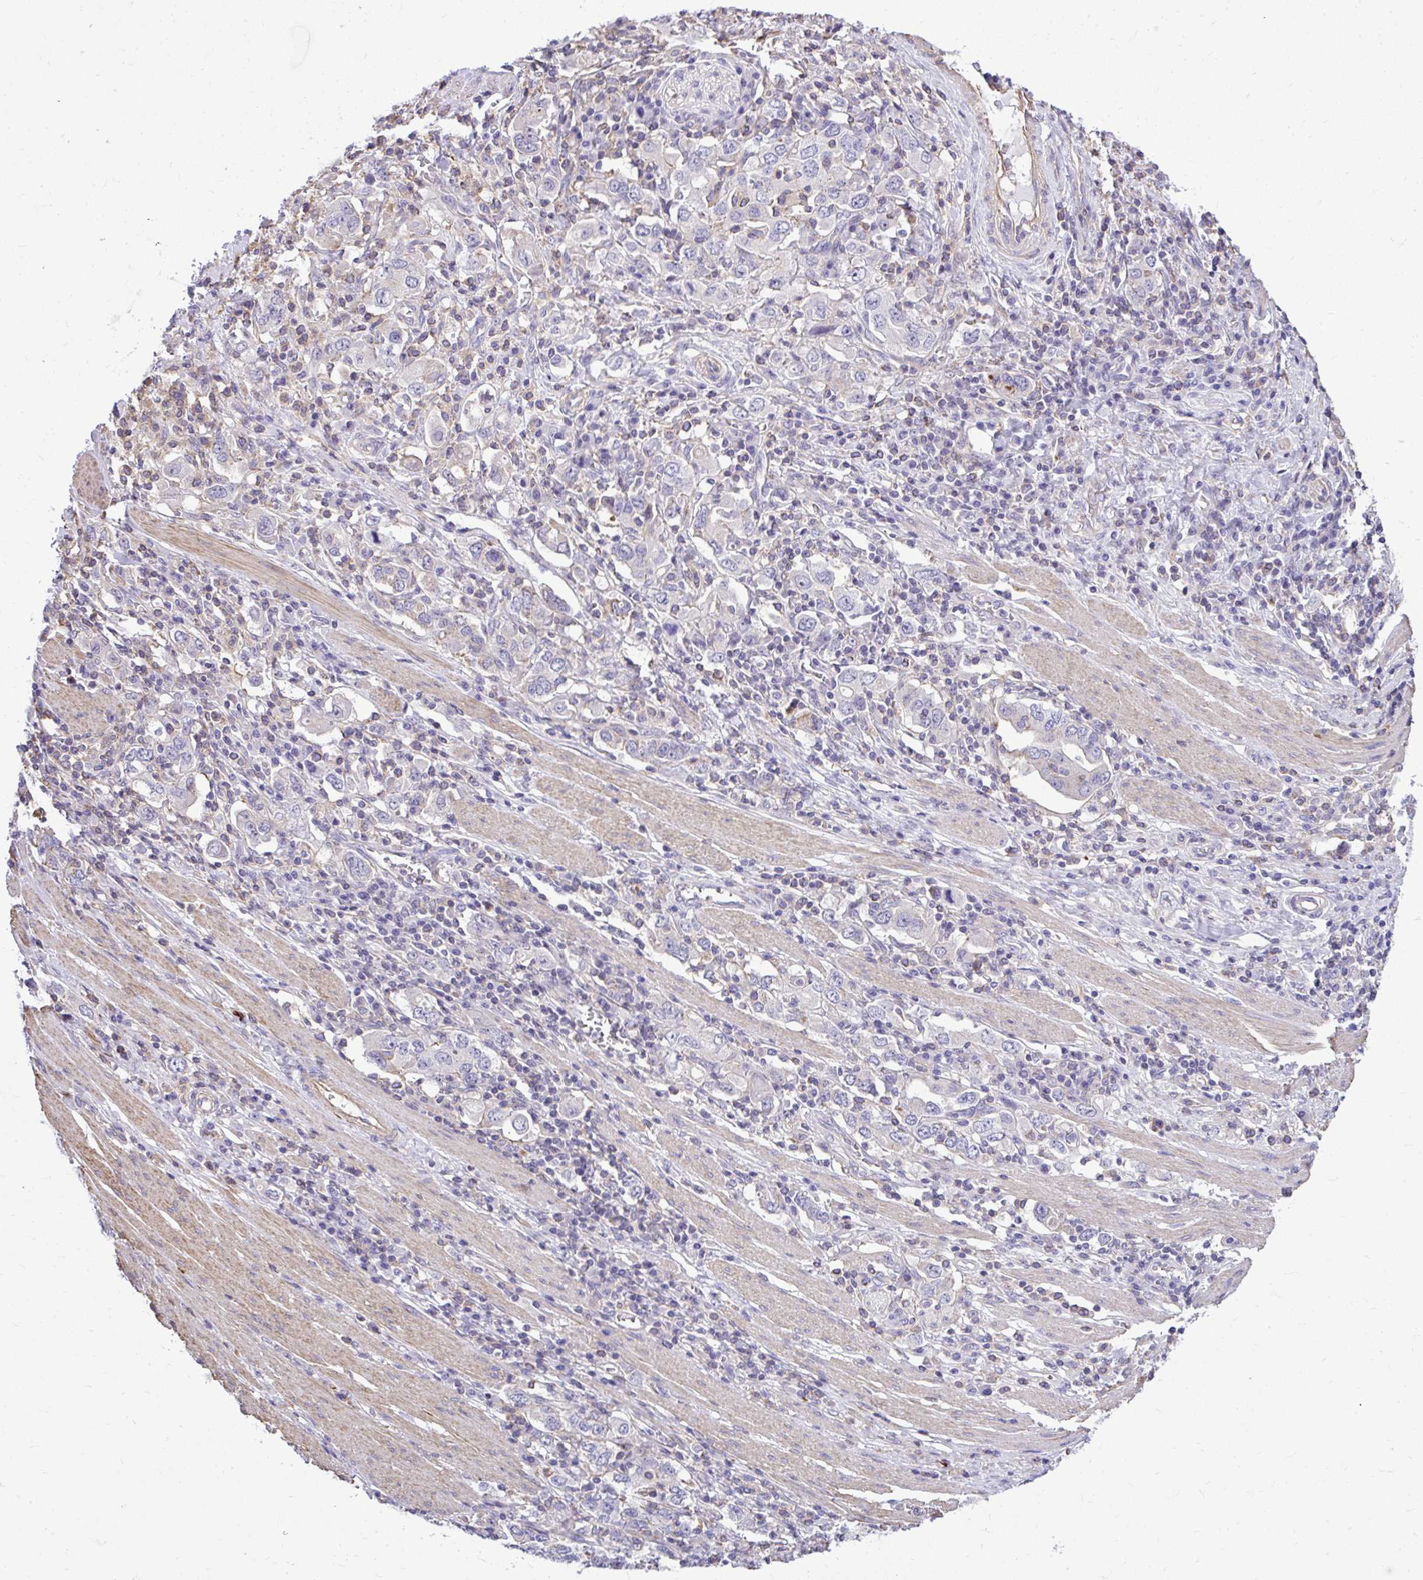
{"staining": {"intensity": "negative", "quantity": "none", "location": "none"}, "tissue": "stomach cancer", "cell_type": "Tumor cells", "image_type": "cancer", "snomed": [{"axis": "morphology", "description": "Adenocarcinoma, NOS"}, {"axis": "topography", "description": "Stomach, upper"}, {"axis": "topography", "description": "Stomach"}], "caption": "IHC of adenocarcinoma (stomach) displays no positivity in tumor cells.", "gene": "GRK4", "patient": {"sex": "male", "age": 62}}